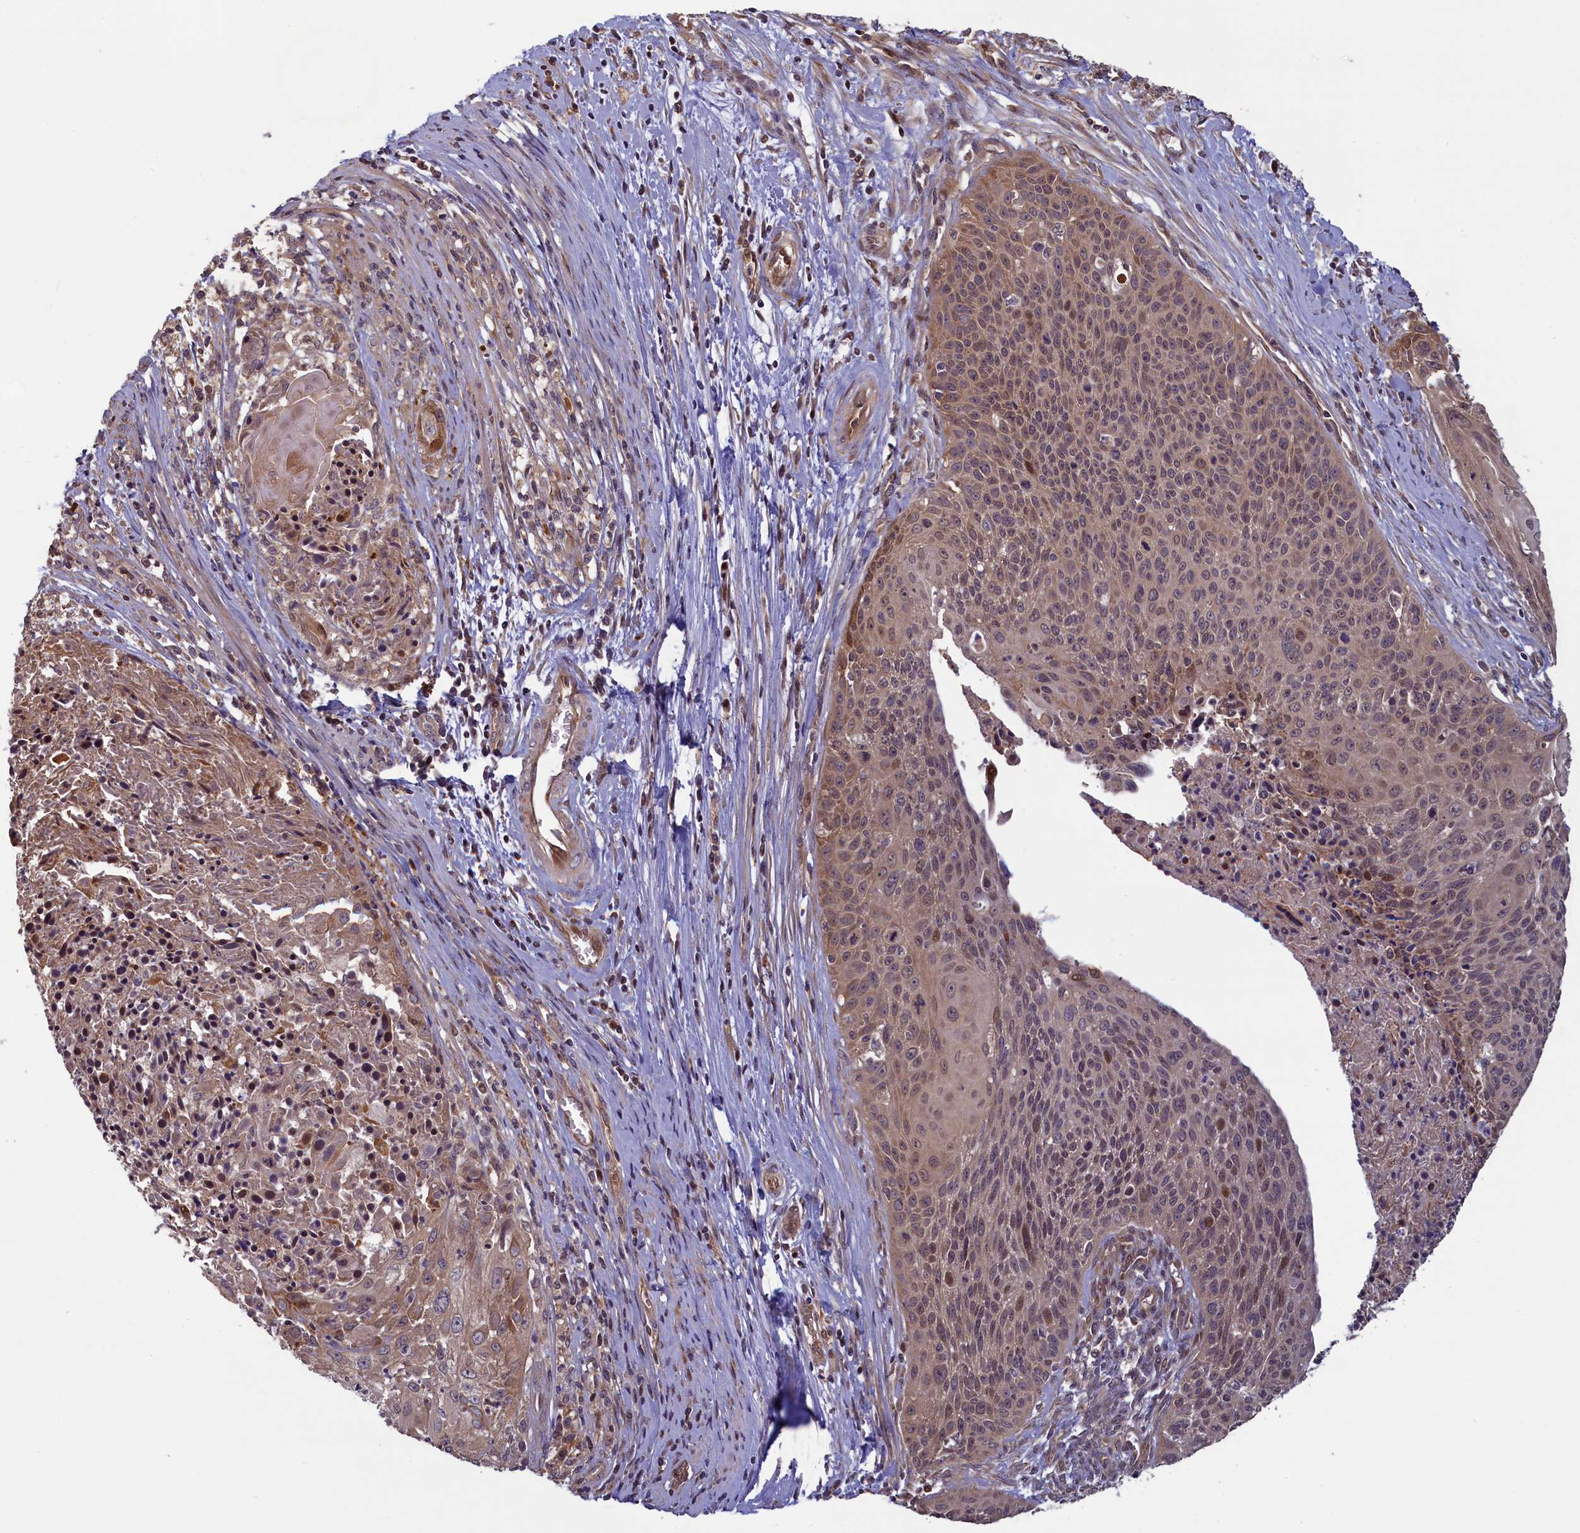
{"staining": {"intensity": "weak", "quantity": "25%-75%", "location": "cytoplasmic/membranous,nuclear"}, "tissue": "cervical cancer", "cell_type": "Tumor cells", "image_type": "cancer", "snomed": [{"axis": "morphology", "description": "Squamous cell carcinoma, NOS"}, {"axis": "topography", "description": "Cervix"}], "caption": "Human squamous cell carcinoma (cervical) stained with a brown dye displays weak cytoplasmic/membranous and nuclear positive staining in about 25%-75% of tumor cells.", "gene": "CIAO2B", "patient": {"sex": "female", "age": 55}}